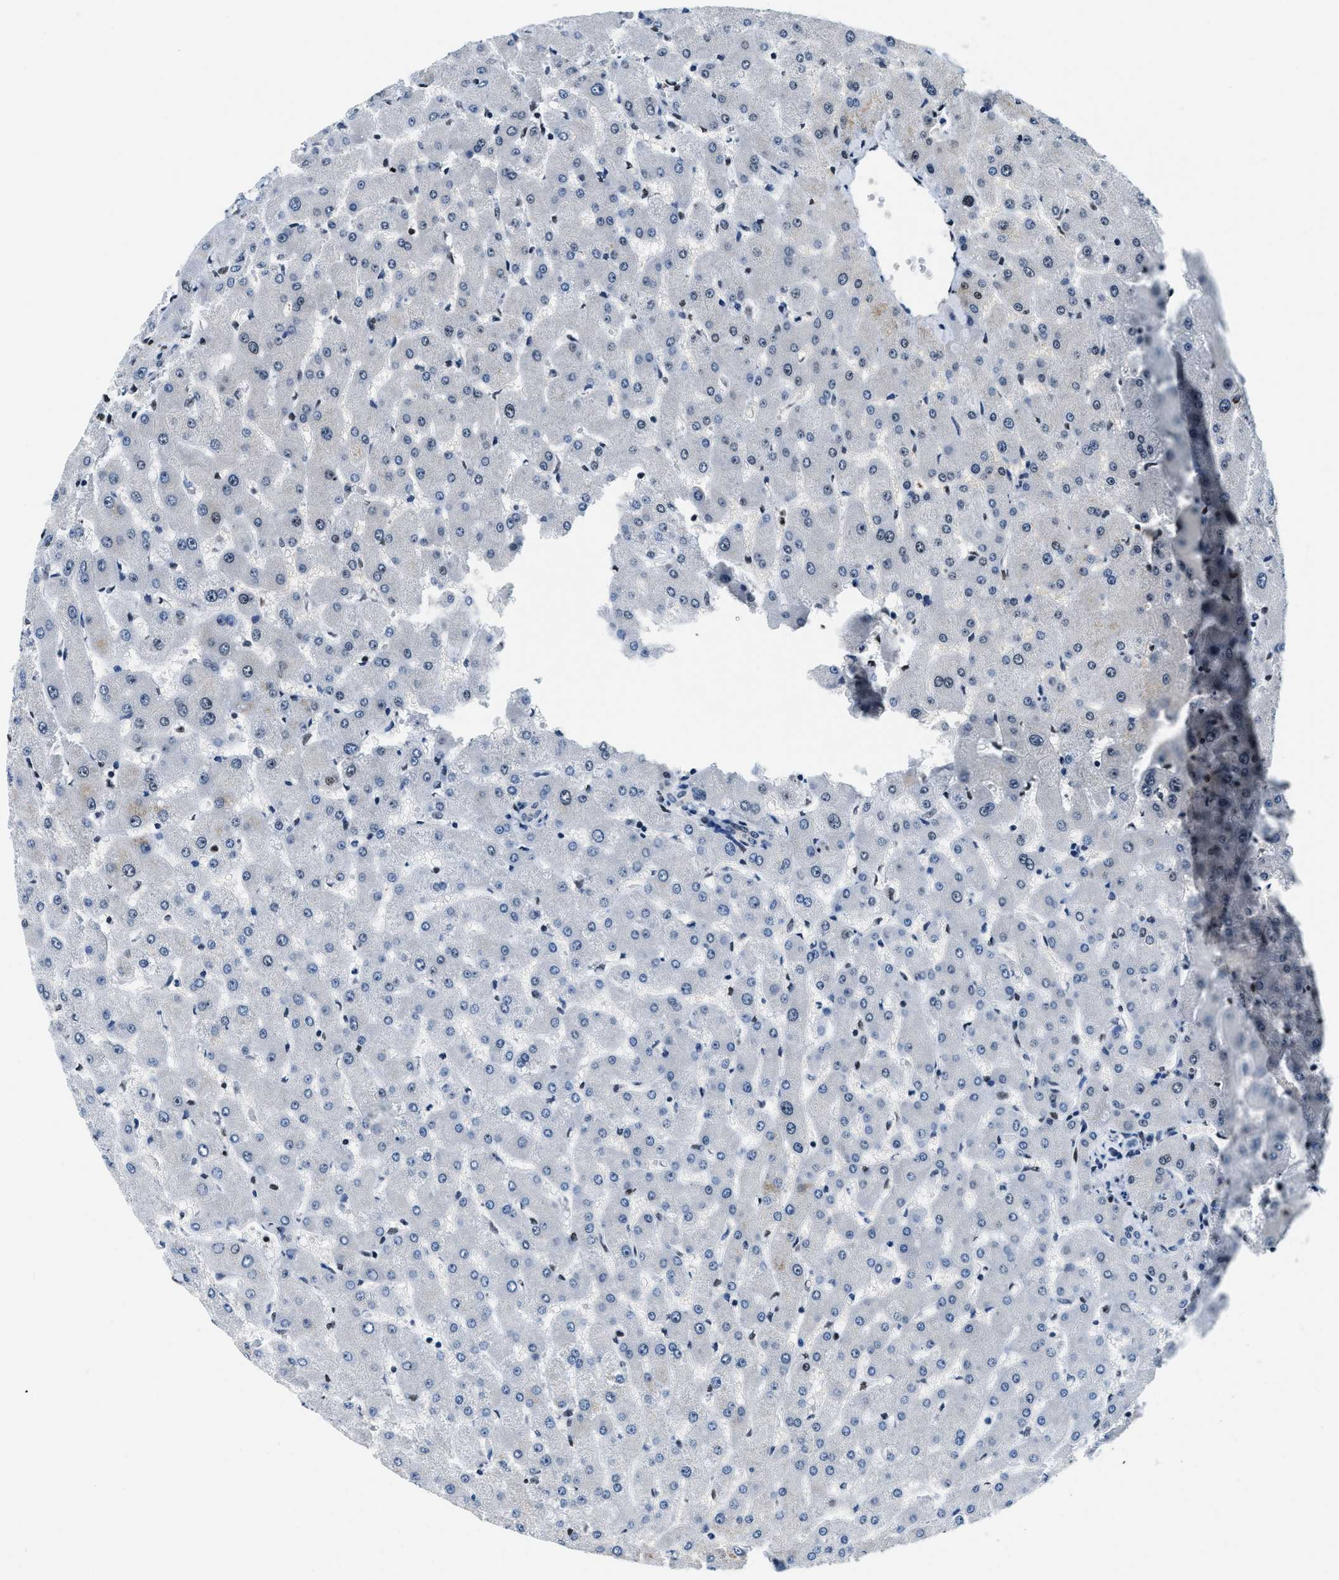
{"staining": {"intensity": "negative", "quantity": "none", "location": "none"}, "tissue": "liver", "cell_type": "Cholangiocytes", "image_type": "normal", "snomed": [{"axis": "morphology", "description": "Normal tissue, NOS"}, {"axis": "topography", "description": "Liver"}], "caption": "This histopathology image is of benign liver stained with immunohistochemistry to label a protein in brown with the nuclei are counter-stained blue. There is no expression in cholangiocytes. (Stains: DAB immunohistochemistry with hematoxylin counter stain, Microscopy: brightfield microscopy at high magnification).", "gene": "TOP1", "patient": {"sex": "female", "age": 63}}